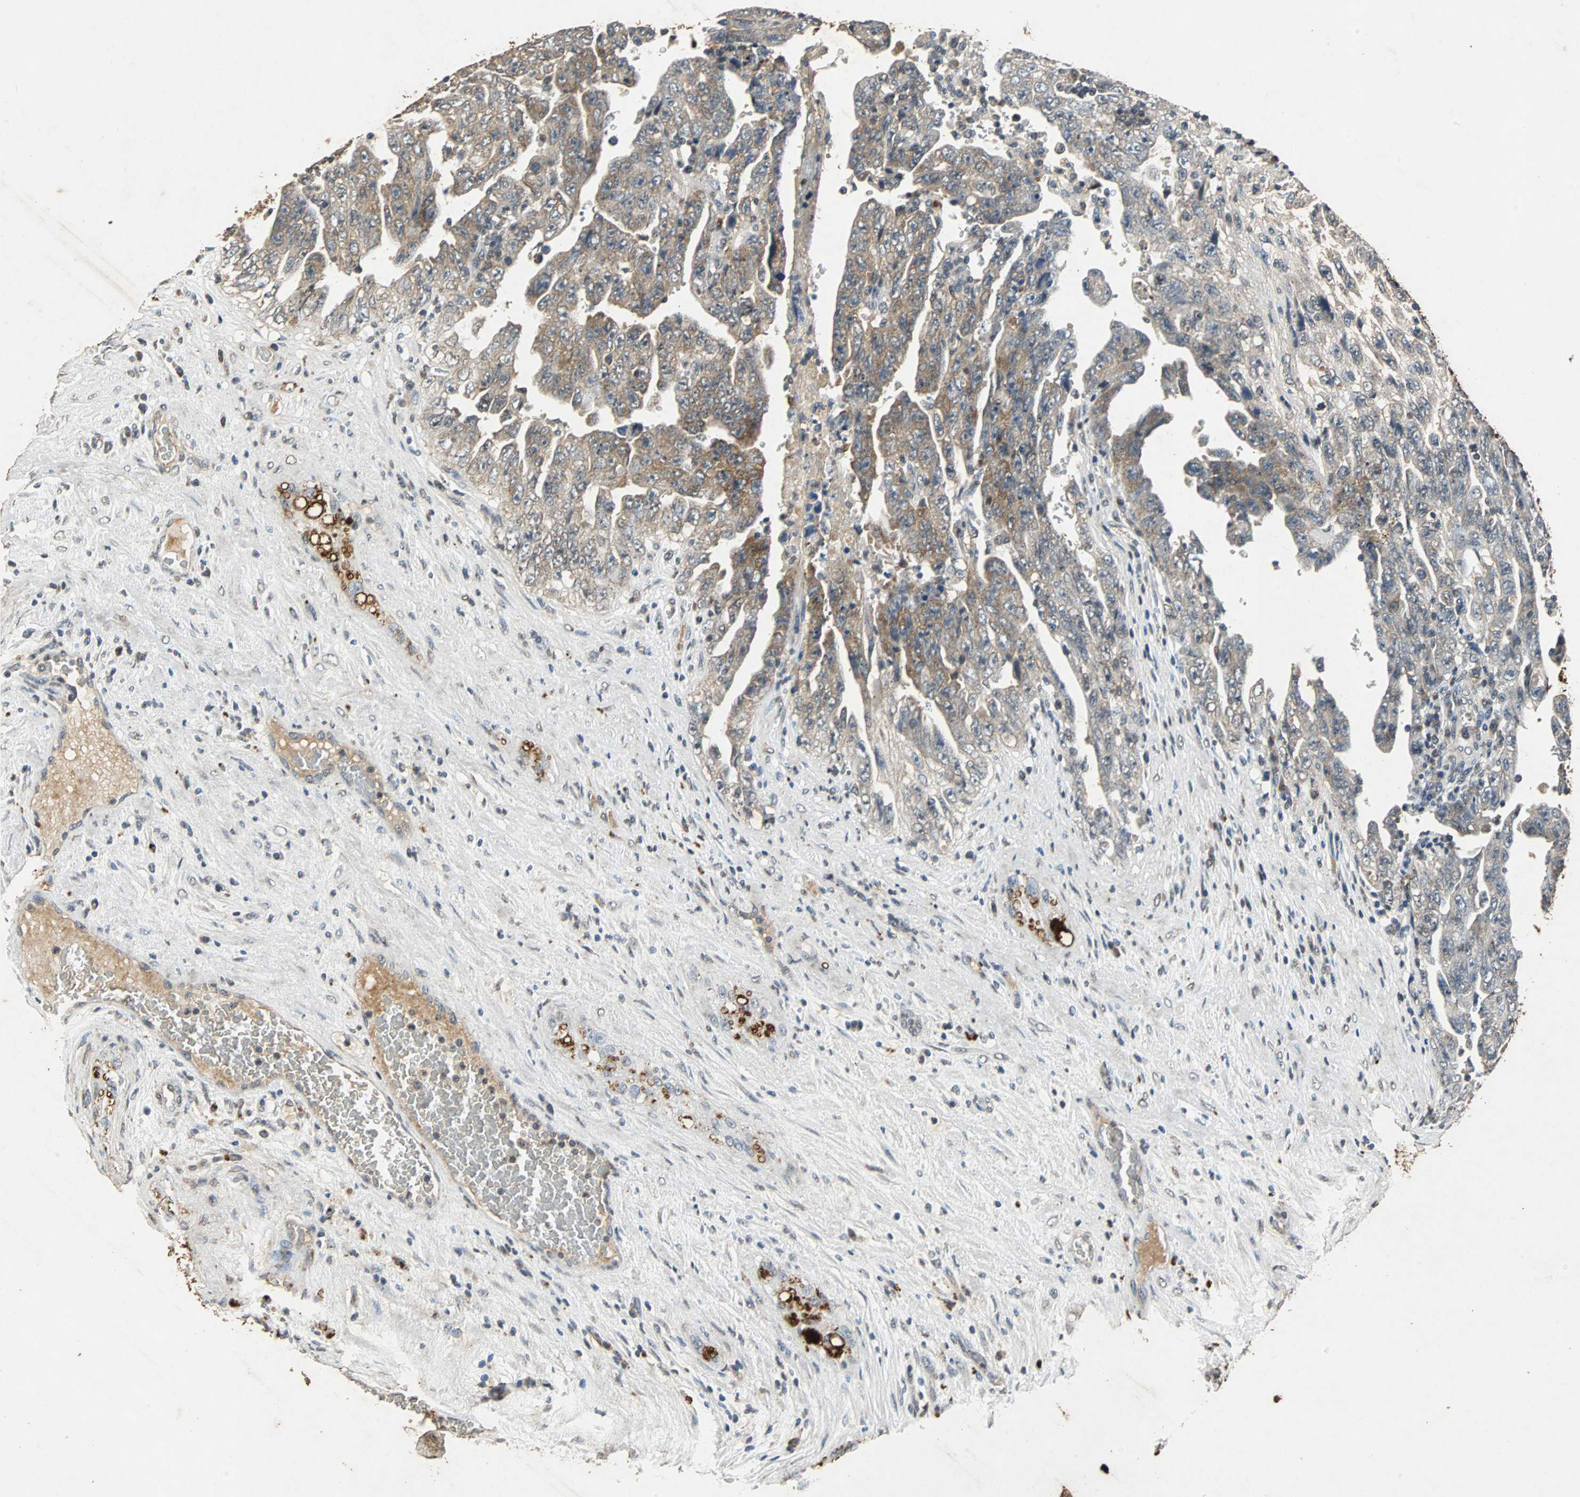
{"staining": {"intensity": "moderate", "quantity": "25%-75%", "location": "cytoplasmic/membranous"}, "tissue": "testis cancer", "cell_type": "Tumor cells", "image_type": "cancer", "snomed": [{"axis": "morphology", "description": "Carcinoma, Embryonal, NOS"}, {"axis": "topography", "description": "Testis"}], "caption": "Testis cancer (embryonal carcinoma) was stained to show a protein in brown. There is medium levels of moderate cytoplasmic/membranous staining in approximately 25%-75% of tumor cells.", "gene": "NAA10", "patient": {"sex": "male", "age": 28}}